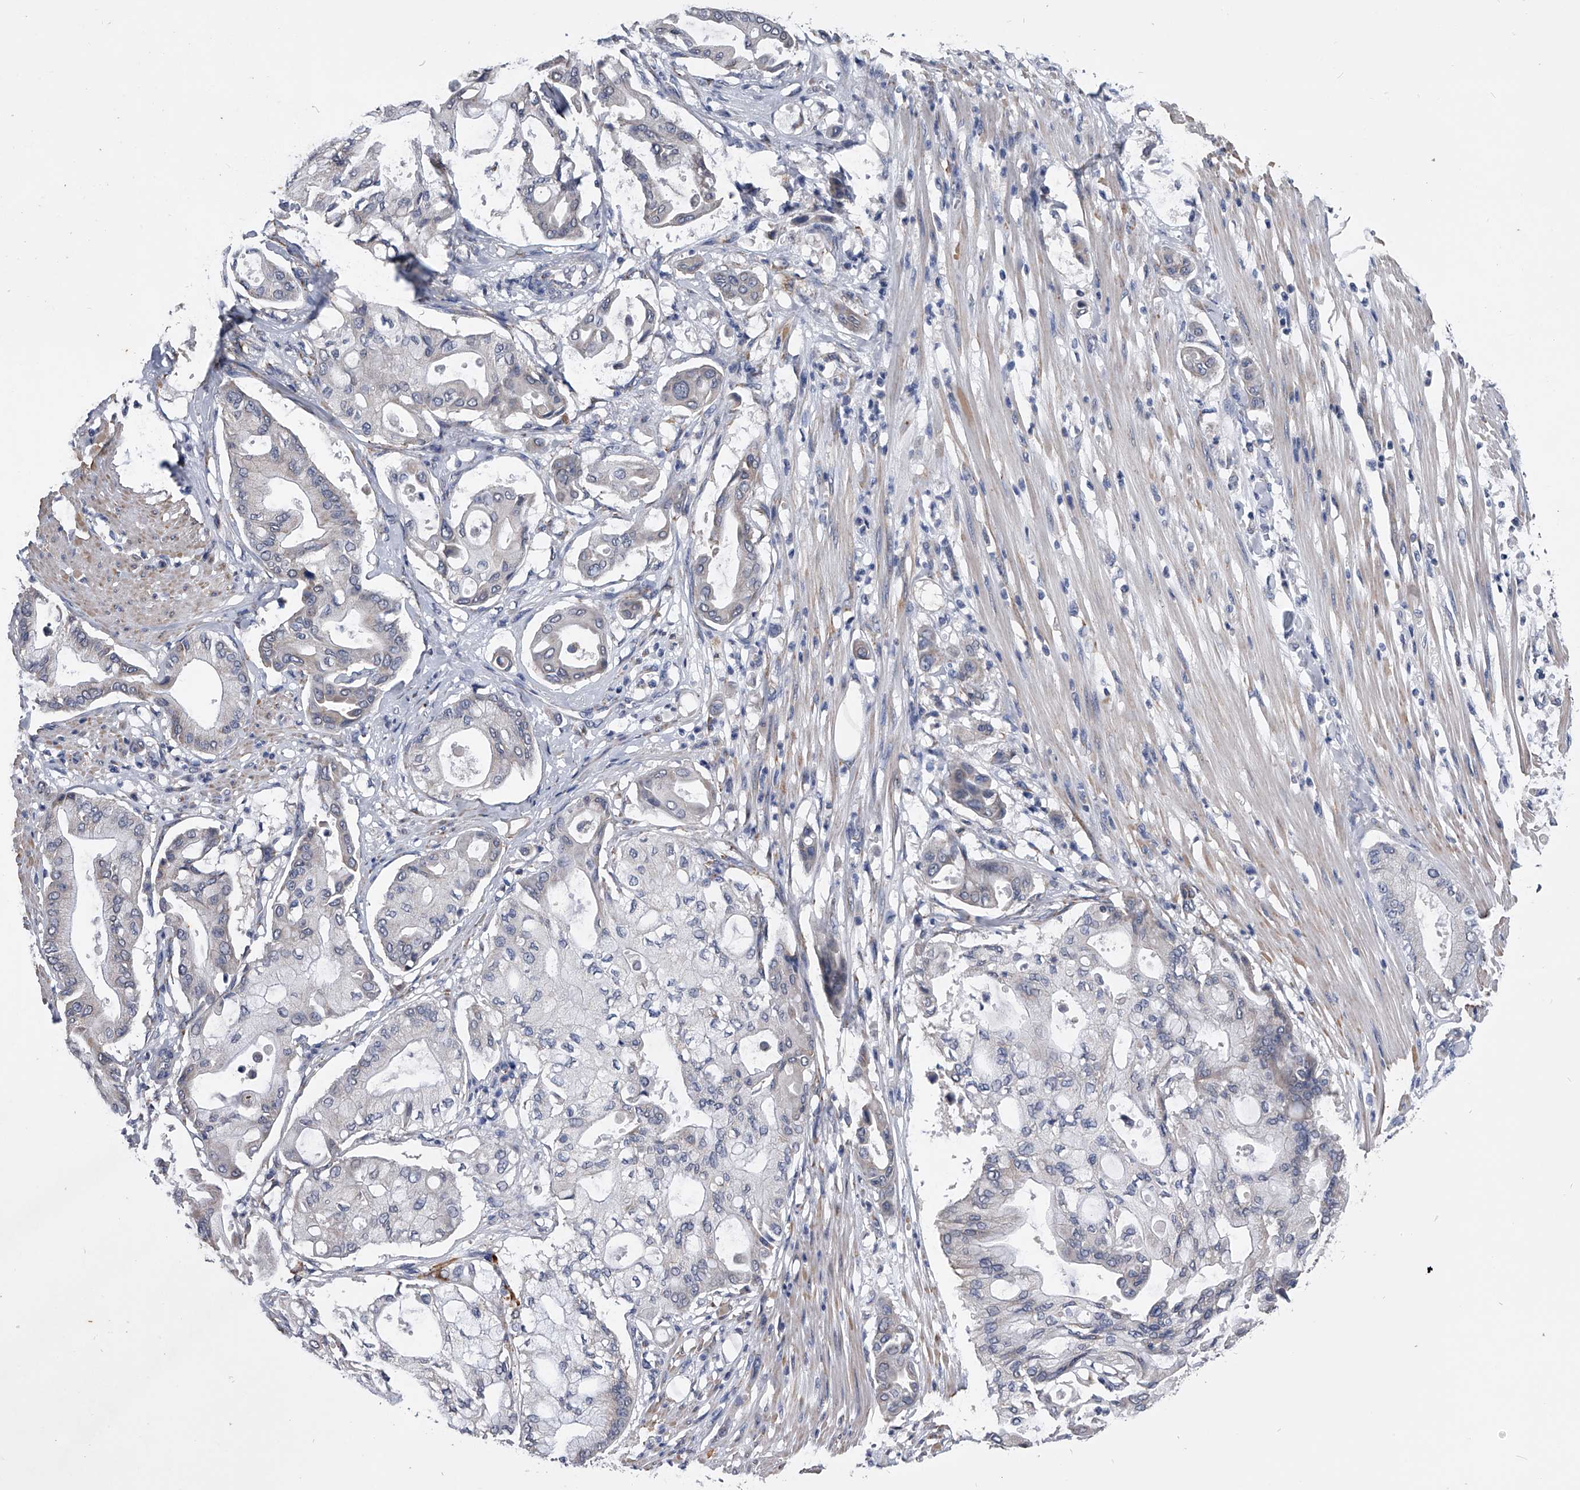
{"staining": {"intensity": "negative", "quantity": "none", "location": "none"}, "tissue": "pancreatic cancer", "cell_type": "Tumor cells", "image_type": "cancer", "snomed": [{"axis": "morphology", "description": "Adenocarcinoma, NOS"}, {"axis": "morphology", "description": "Adenocarcinoma, metastatic, NOS"}, {"axis": "topography", "description": "Lymph node"}, {"axis": "topography", "description": "Pancreas"}, {"axis": "topography", "description": "Duodenum"}], "caption": "A high-resolution histopathology image shows IHC staining of pancreatic cancer, which reveals no significant positivity in tumor cells.", "gene": "OAT", "patient": {"sex": "female", "age": 64}}